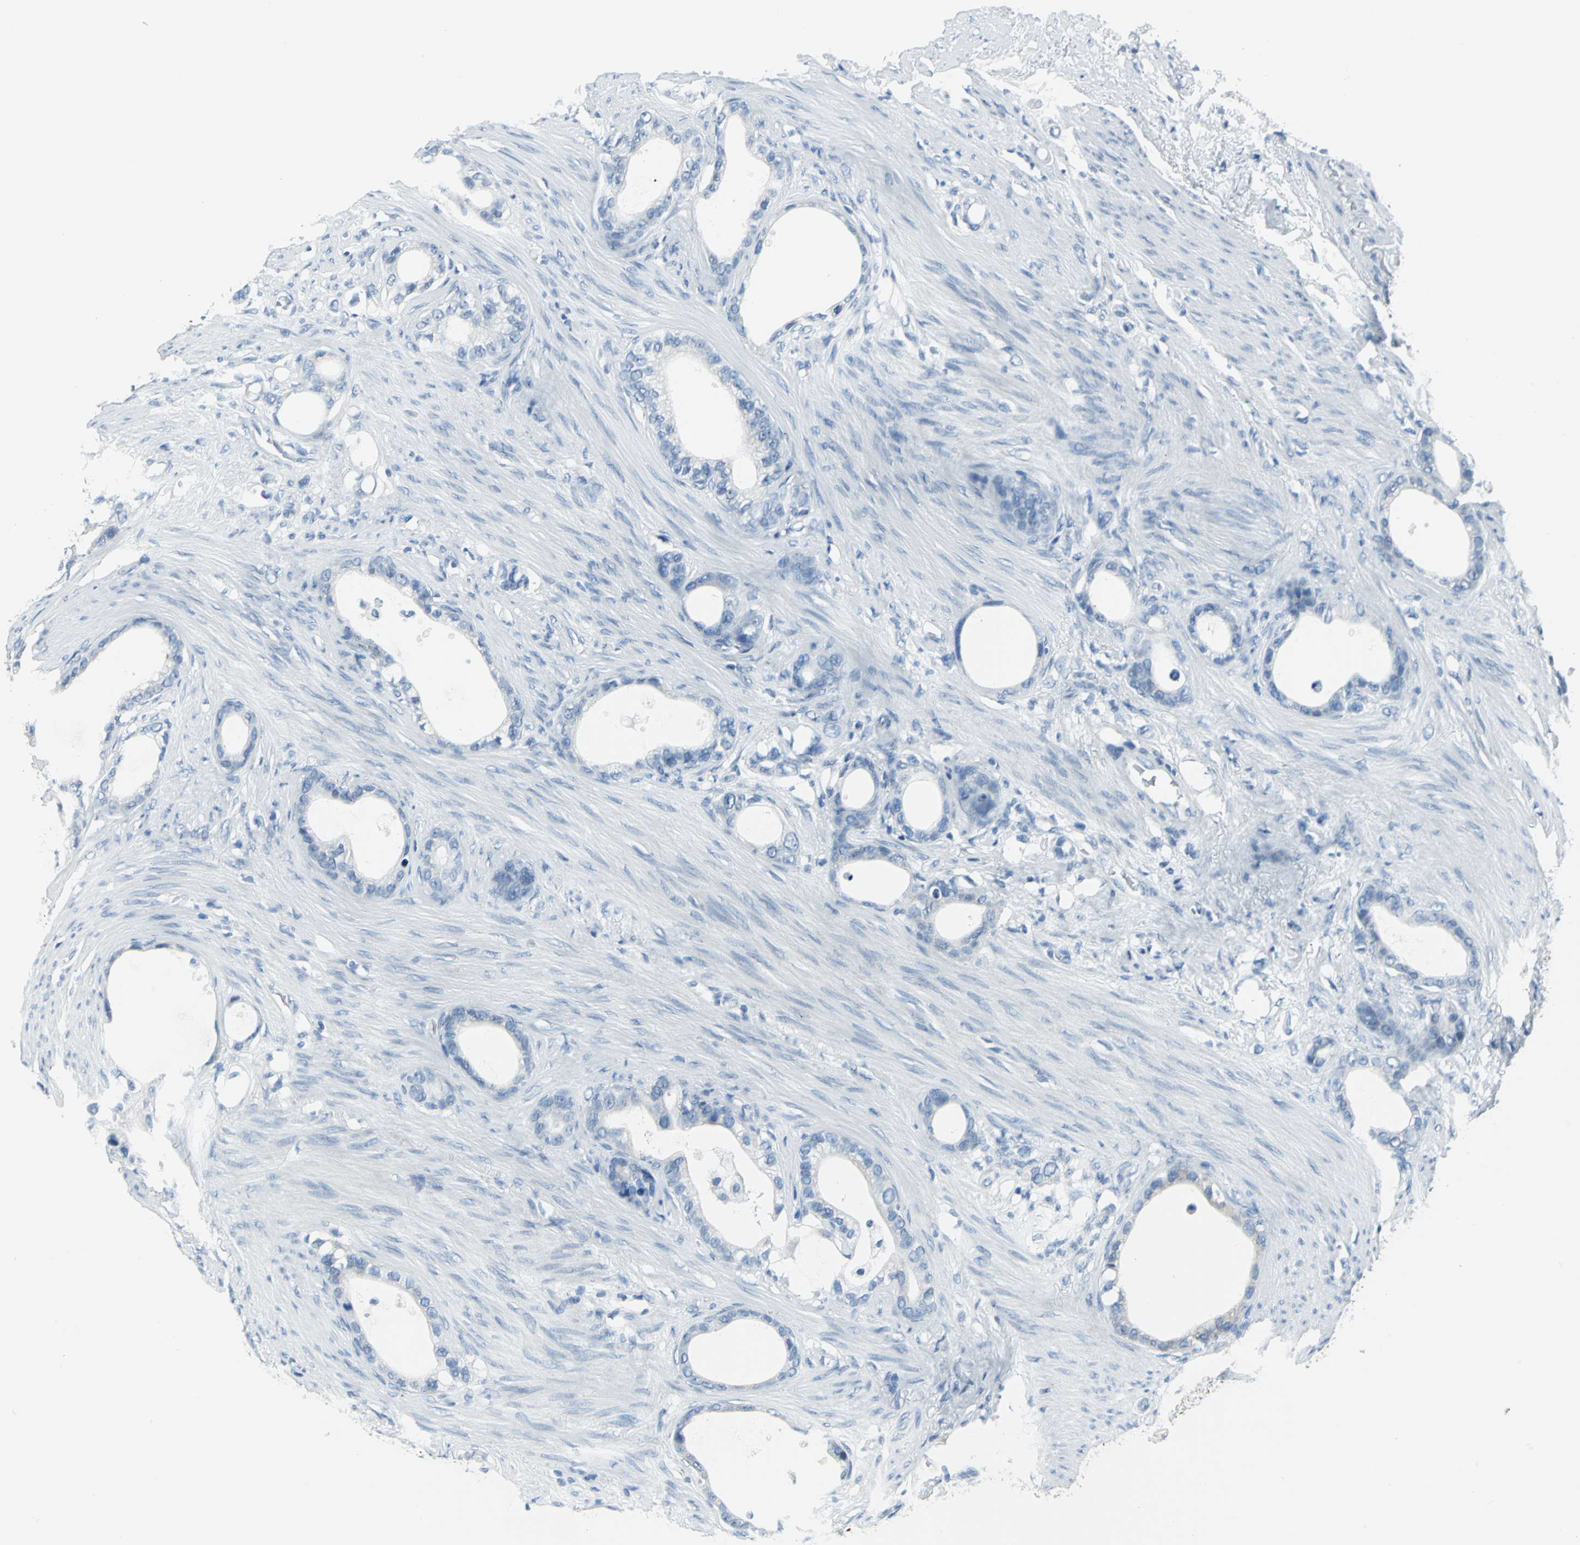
{"staining": {"intensity": "negative", "quantity": "none", "location": "none"}, "tissue": "stomach cancer", "cell_type": "Tumor cells", "image_type": "cancer", "snomed": [{"axis": "morphology", "description": "Adenocarcinoma, NOS"}, {"axis": "topography", "description": "Stomach"}], "caption": "Stomach adenocarcinoma was stained to show a protein in brown. There is no significant expression in tumor cells.", "gene": "CYB5A", "patient": {"sex": "female", "age": 75}}